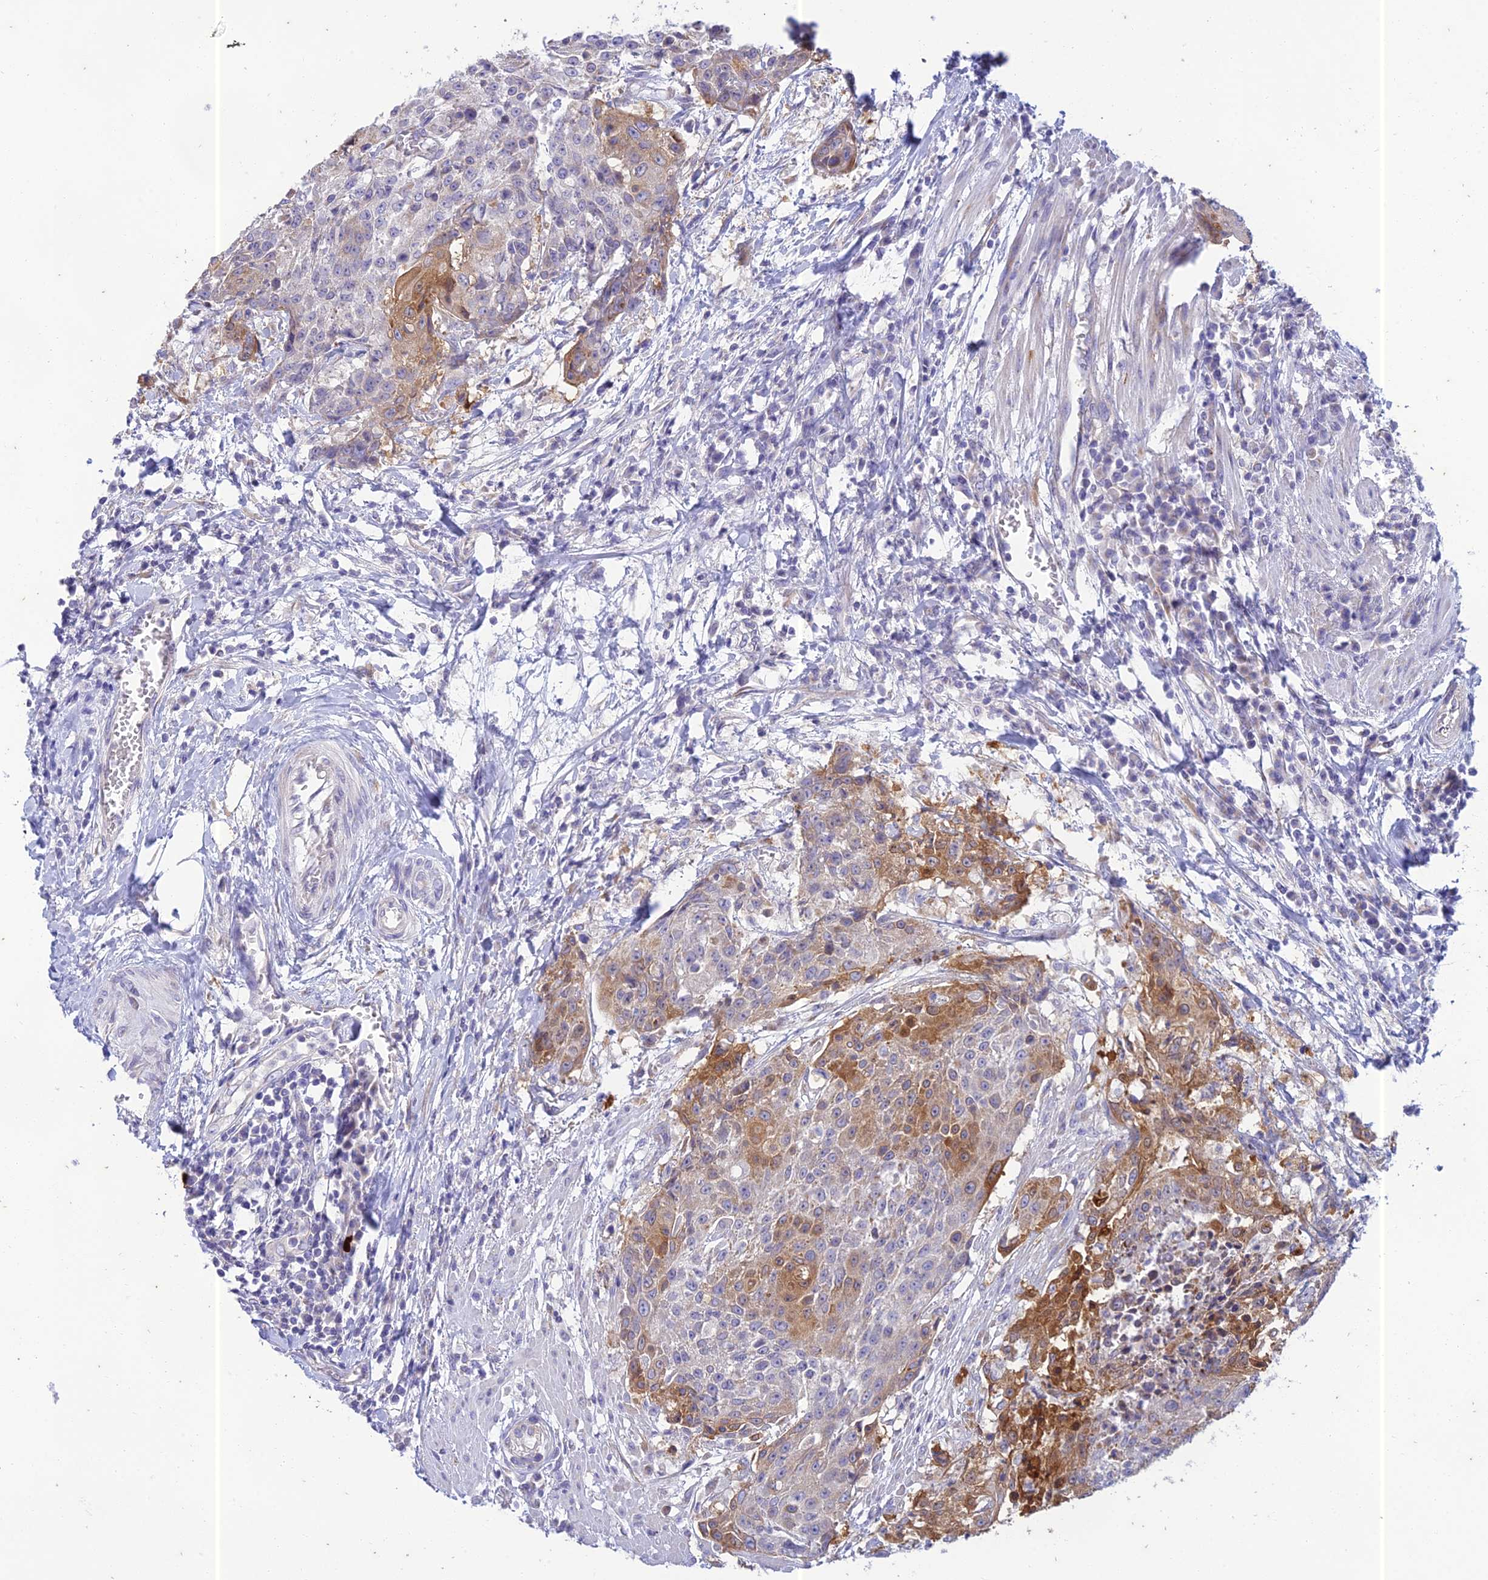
{"staining": {"intensity": "moderate", "quantity": "<25%", "location": "cytoplasmic/membranous"}, "tissue": "urothelial cancer", "cell_type": "Tumor cells", "image_type": "cancer", "snomed": [{"axis": "morphology", "description": "Urothelial carcinoma, High grade"}, {"axis": "topography", "description": "Urinary bladder"}], "caption": "Immunohistochemistry (IHC) photomicrograph of neoplastic tissue: urothelial cancer stained using immunohistochemistry exhibits low levels of moderate protein expression localized specifically in the cytoplasmic/membranous of tumor cells, appearing as a cytoplasmic/membranous brown color.", "gene": "PTCD2", "patient": {"sex": "female", "age": 63}}